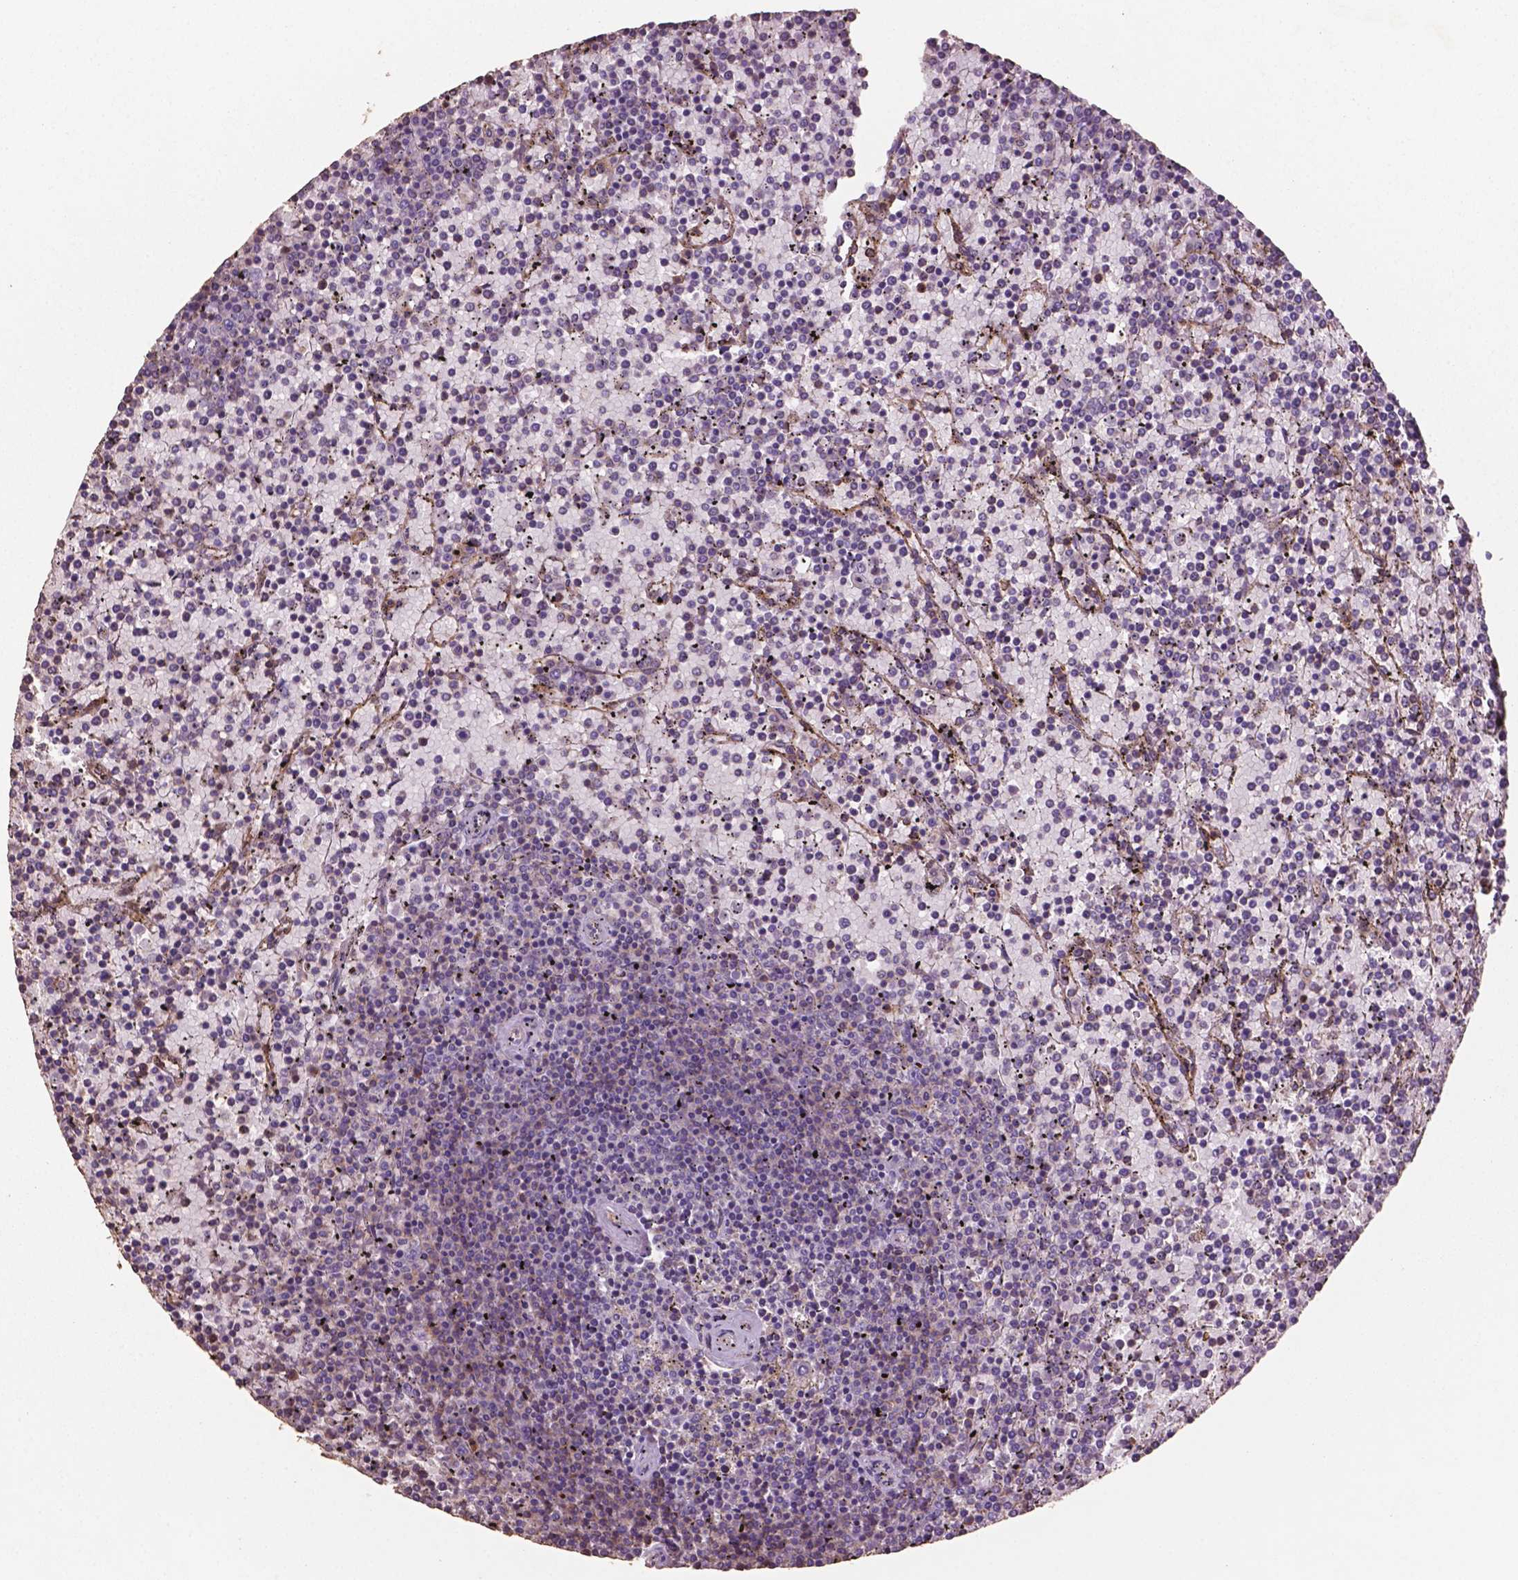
{"staining": {"intensity": "negative", "quantity": "none", "location": "none"}, "tissue": "lymphoma", "cell_type": "Tumor cells", "image_type": "cancer", "snomed": [{"axis": "morphology", "description": "Malignant lymphoma, non-Hodgkin's type, Low grade"}, {"axis": "topography", "description": "Spleen"}], "caption": "DAB immunohistochemical staining of lymphoma demonstrates no significant staining in tumor cells.", "gene": "COMMD4", "patient": {"sex": "female", "age": 77}}